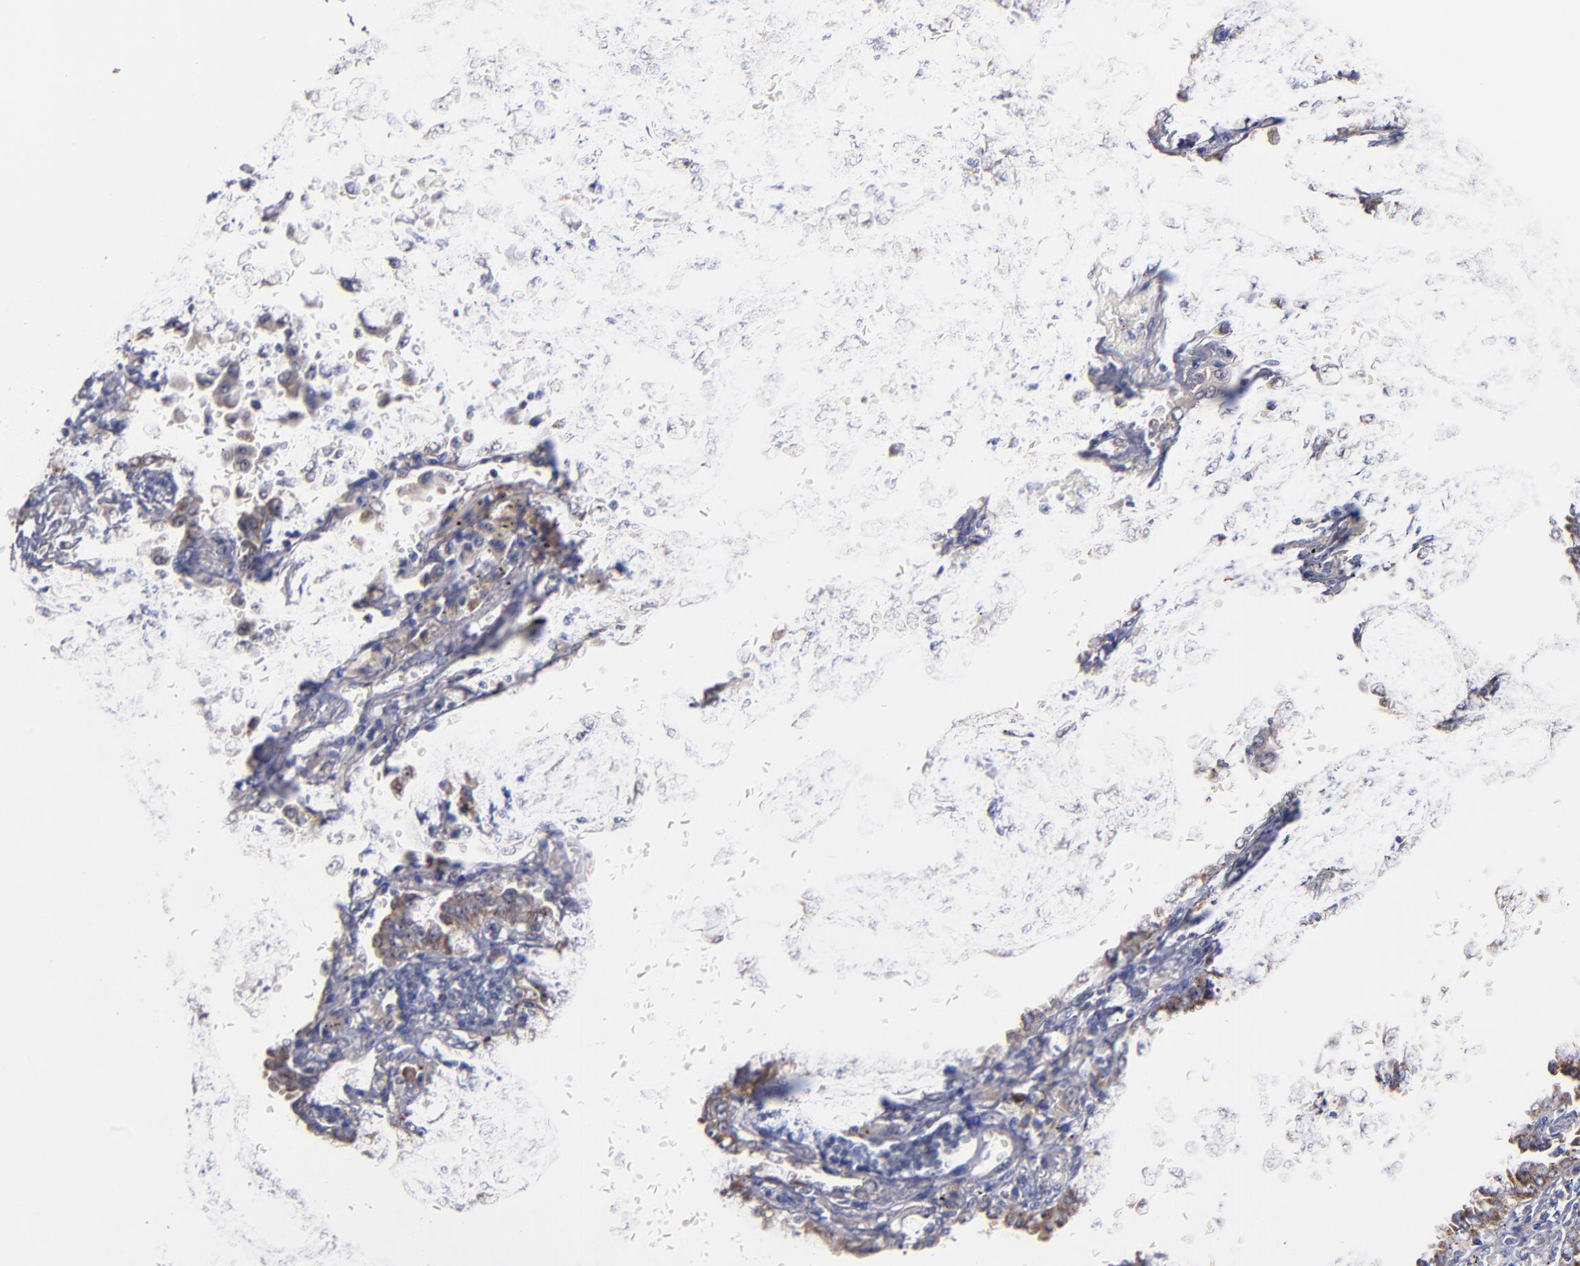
{"staining": {"intensity": "moderate", "quantity": ">75%", "location": "cytoplasmic/membranous"}, "tissue": "lung cancer", "cell_type": "Tumor cells", "image_type": "cancer", "snomed": [{"axis": "morphology", "description": "Adenocarcinoma, NOS"}, {"axis": "topography", "description": "Lung"}], "caption": "Lung cancer (adenocarcinoma) tissue reveals moderate cytoplasmic/membranous positivity in approximately >75% of tumor cells, visualized by immunohistochemistry.", "gene": "DIABLO", "patient": {"sex": "female", "age": 64}}